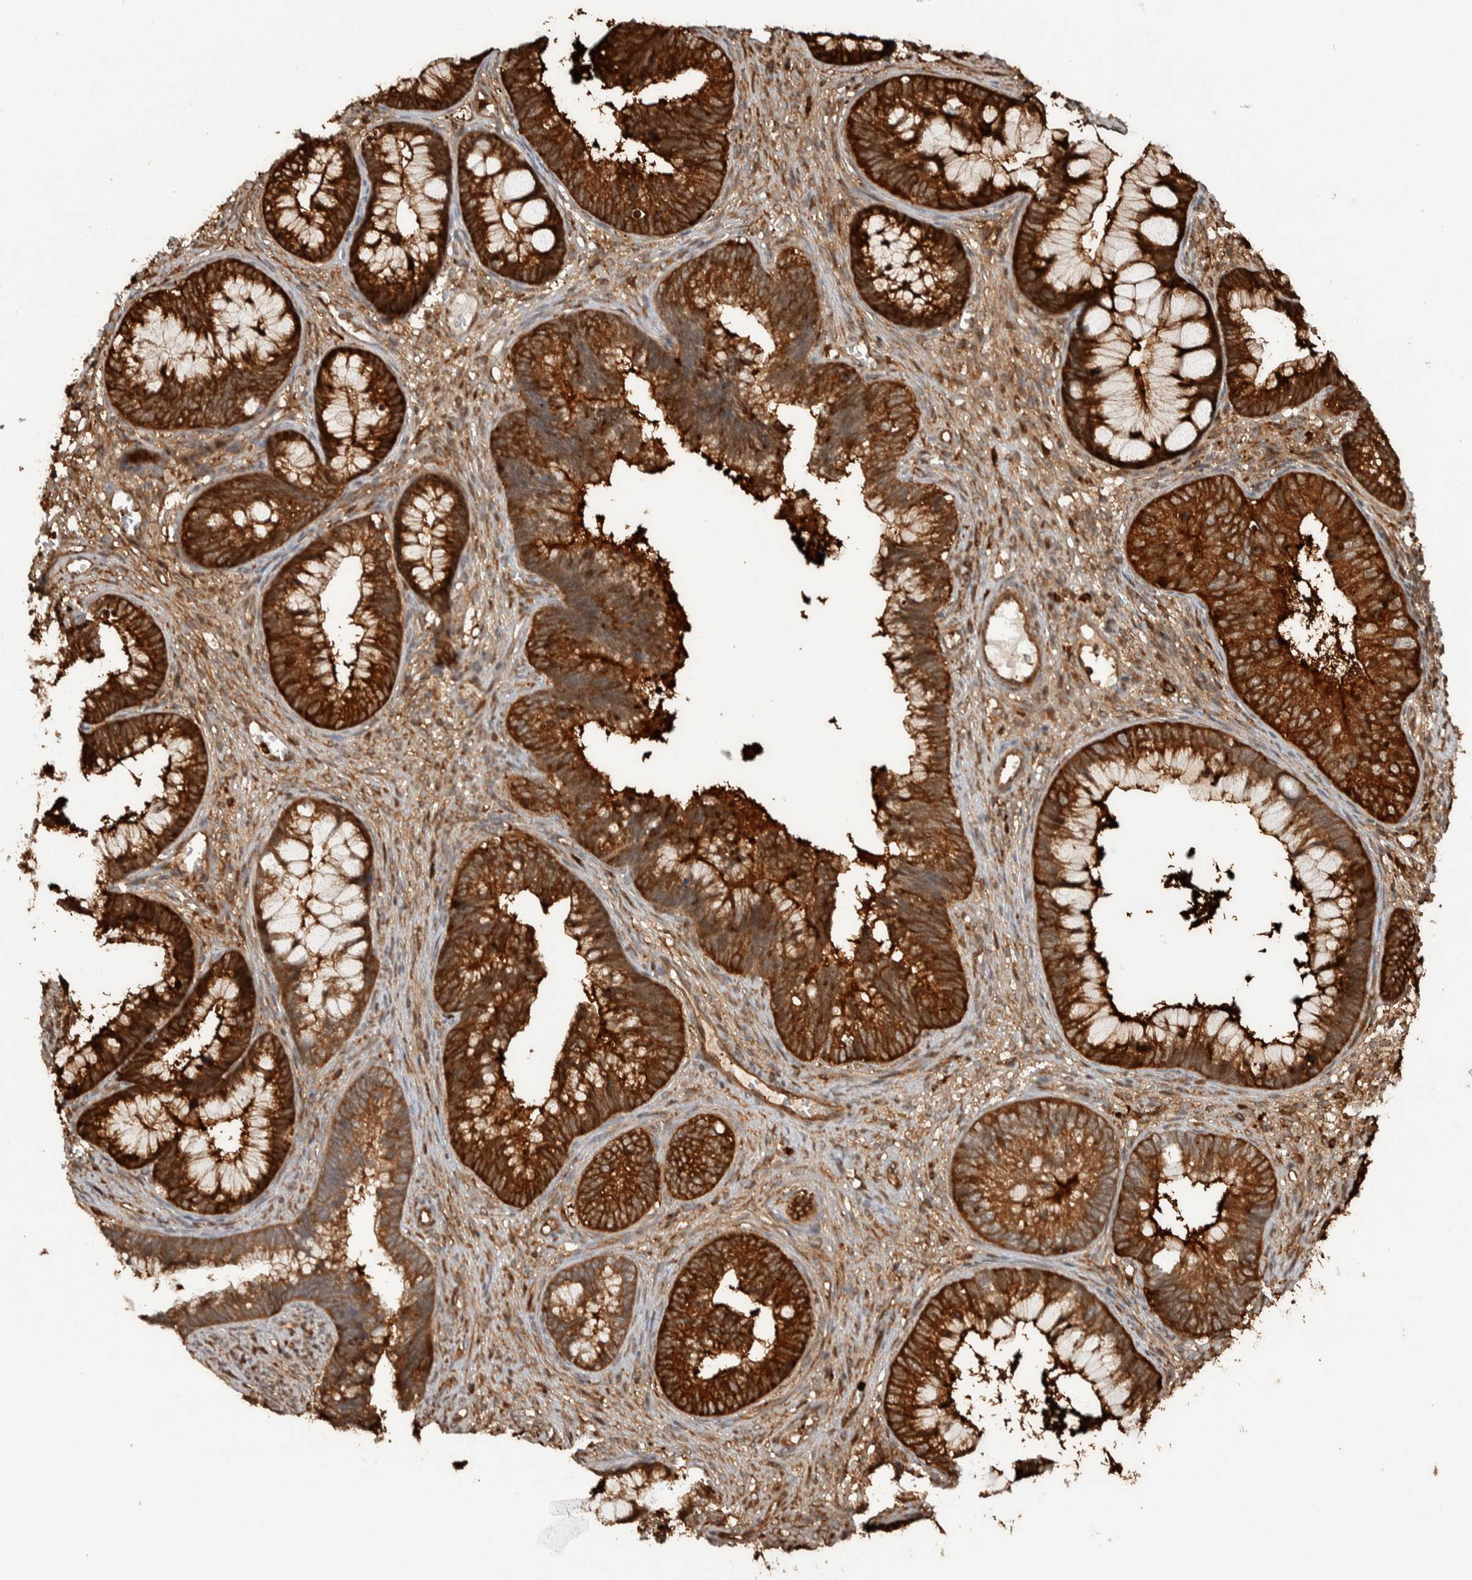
{"staining": {"intensity": "strong", "quantity": ">75%", "location": "cytoplasmic/membranous"}, "tissue": "cervical cancer", "cell_type": "Tumor cells", "image_type": "cancer", "snomed": [{"axis": "morphology", "description": "Adenocarcinoma, NOS"}, {"axis": "topography", "description": "Cervix"}], "caption": "There is high levels of strong cytoplasmic/membranous staining in tumor cells of cervical adenocarcinoma, as demonstrated by immunohistochemical staining (brown color).", "gene": "CNTROB", "patient": {"sex": "female", "age": 44}}